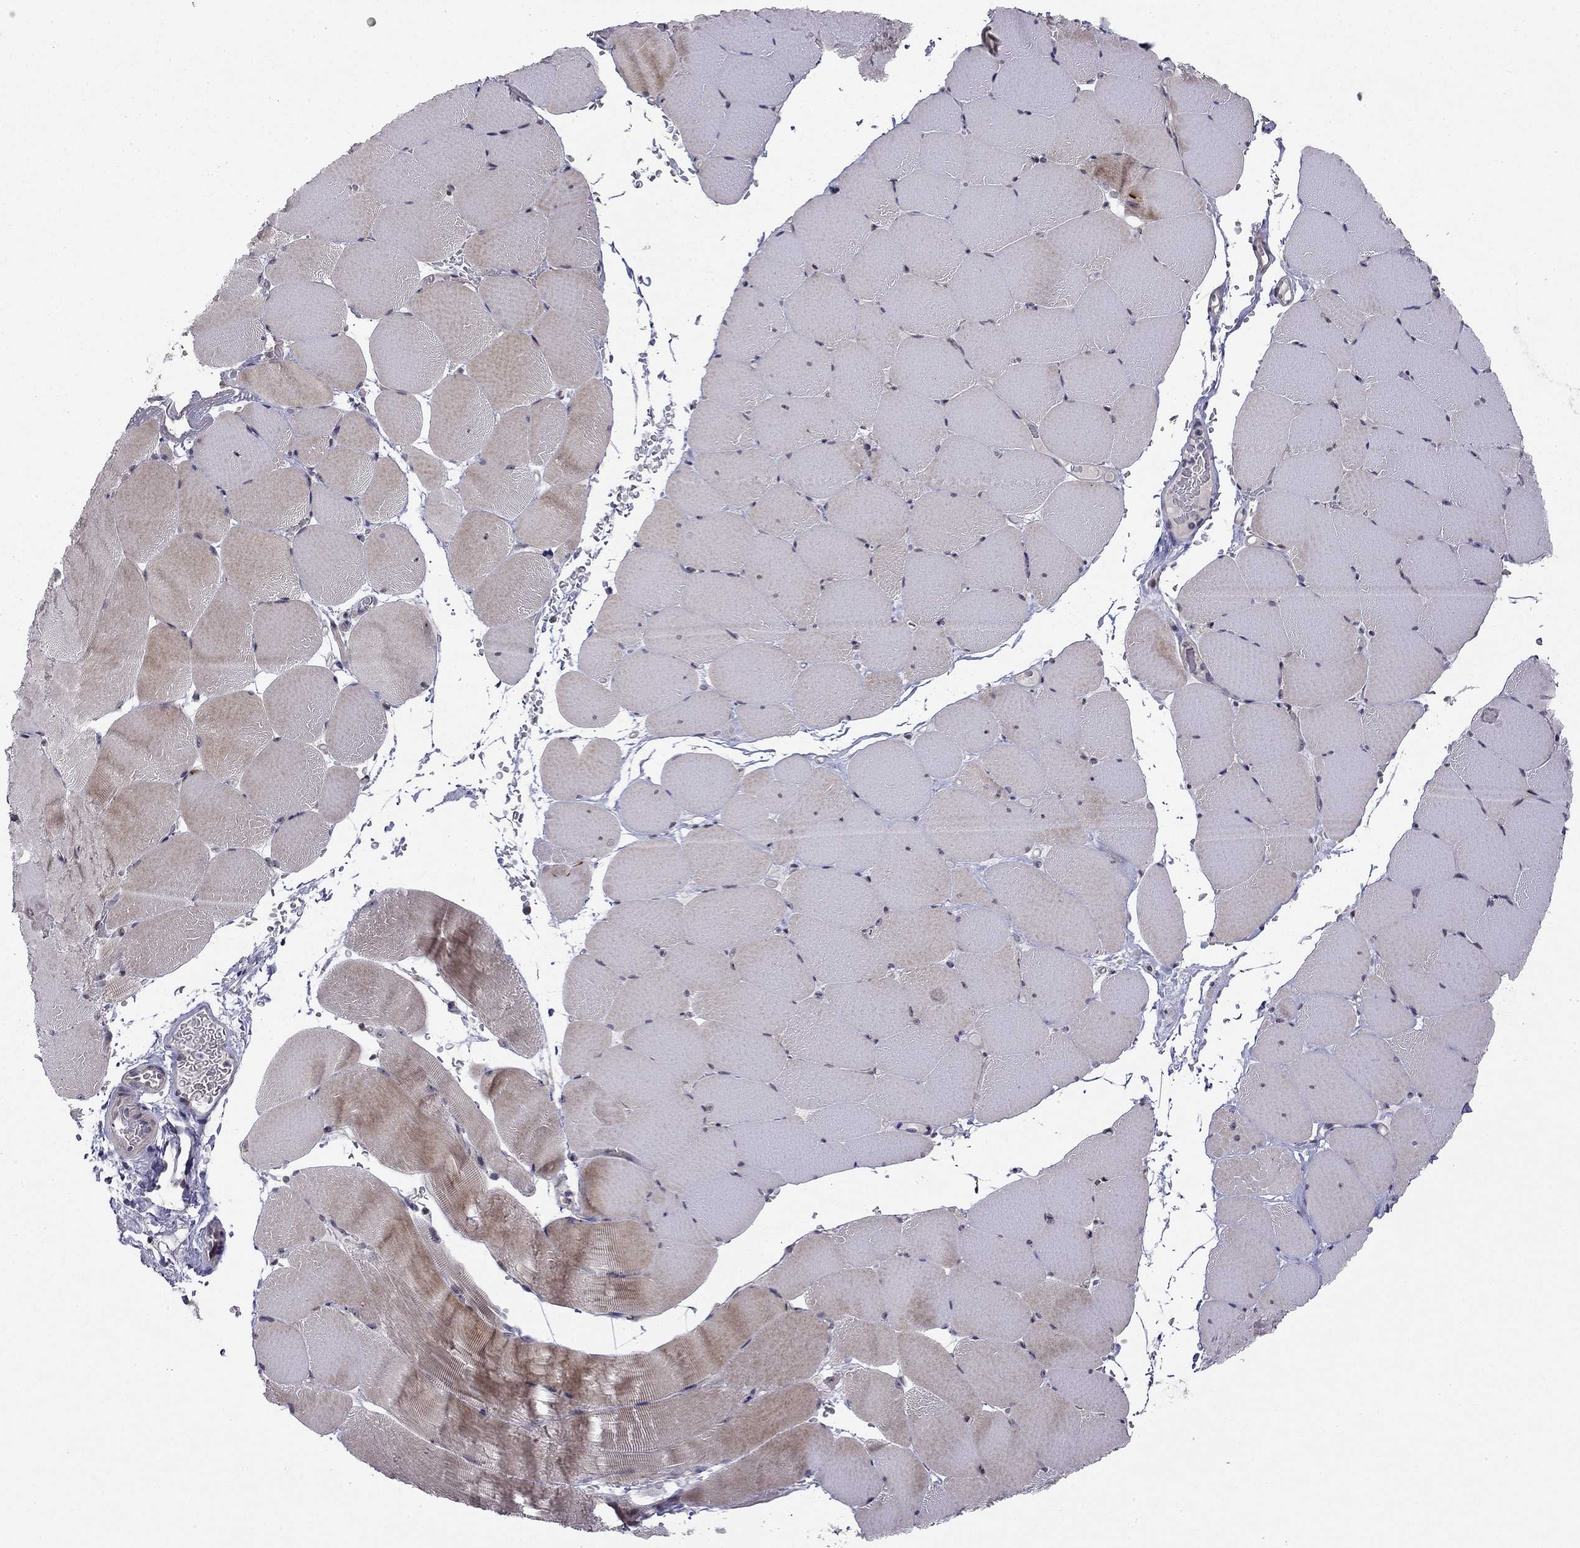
{"staining": {"intensity": "negative", "quantity": "none", "location": "none"}, "tissue": "skeletal muscle", "cell_type": "Myocytes", "image_type": "normal", "snomed": [{"axis": "morphology", "description": "Normal tissue, NOS"}, {"axis": "topography", "description": "Skeletal muscle"}], "caption": "A high-resolution micrograph shows immunohistochemistry (IHC) staining of normal skeletal muscle, which demonstrates no significant expression in myocytes. Brightfield microscopy of immunohistochemistry stained with DAB (3,3'-diaminobenzidine) (brown) and hematoxylin (blue), captured at high magnification.", "gene": "STXBP6", "patient": {"sex": "female", "age": 37}}